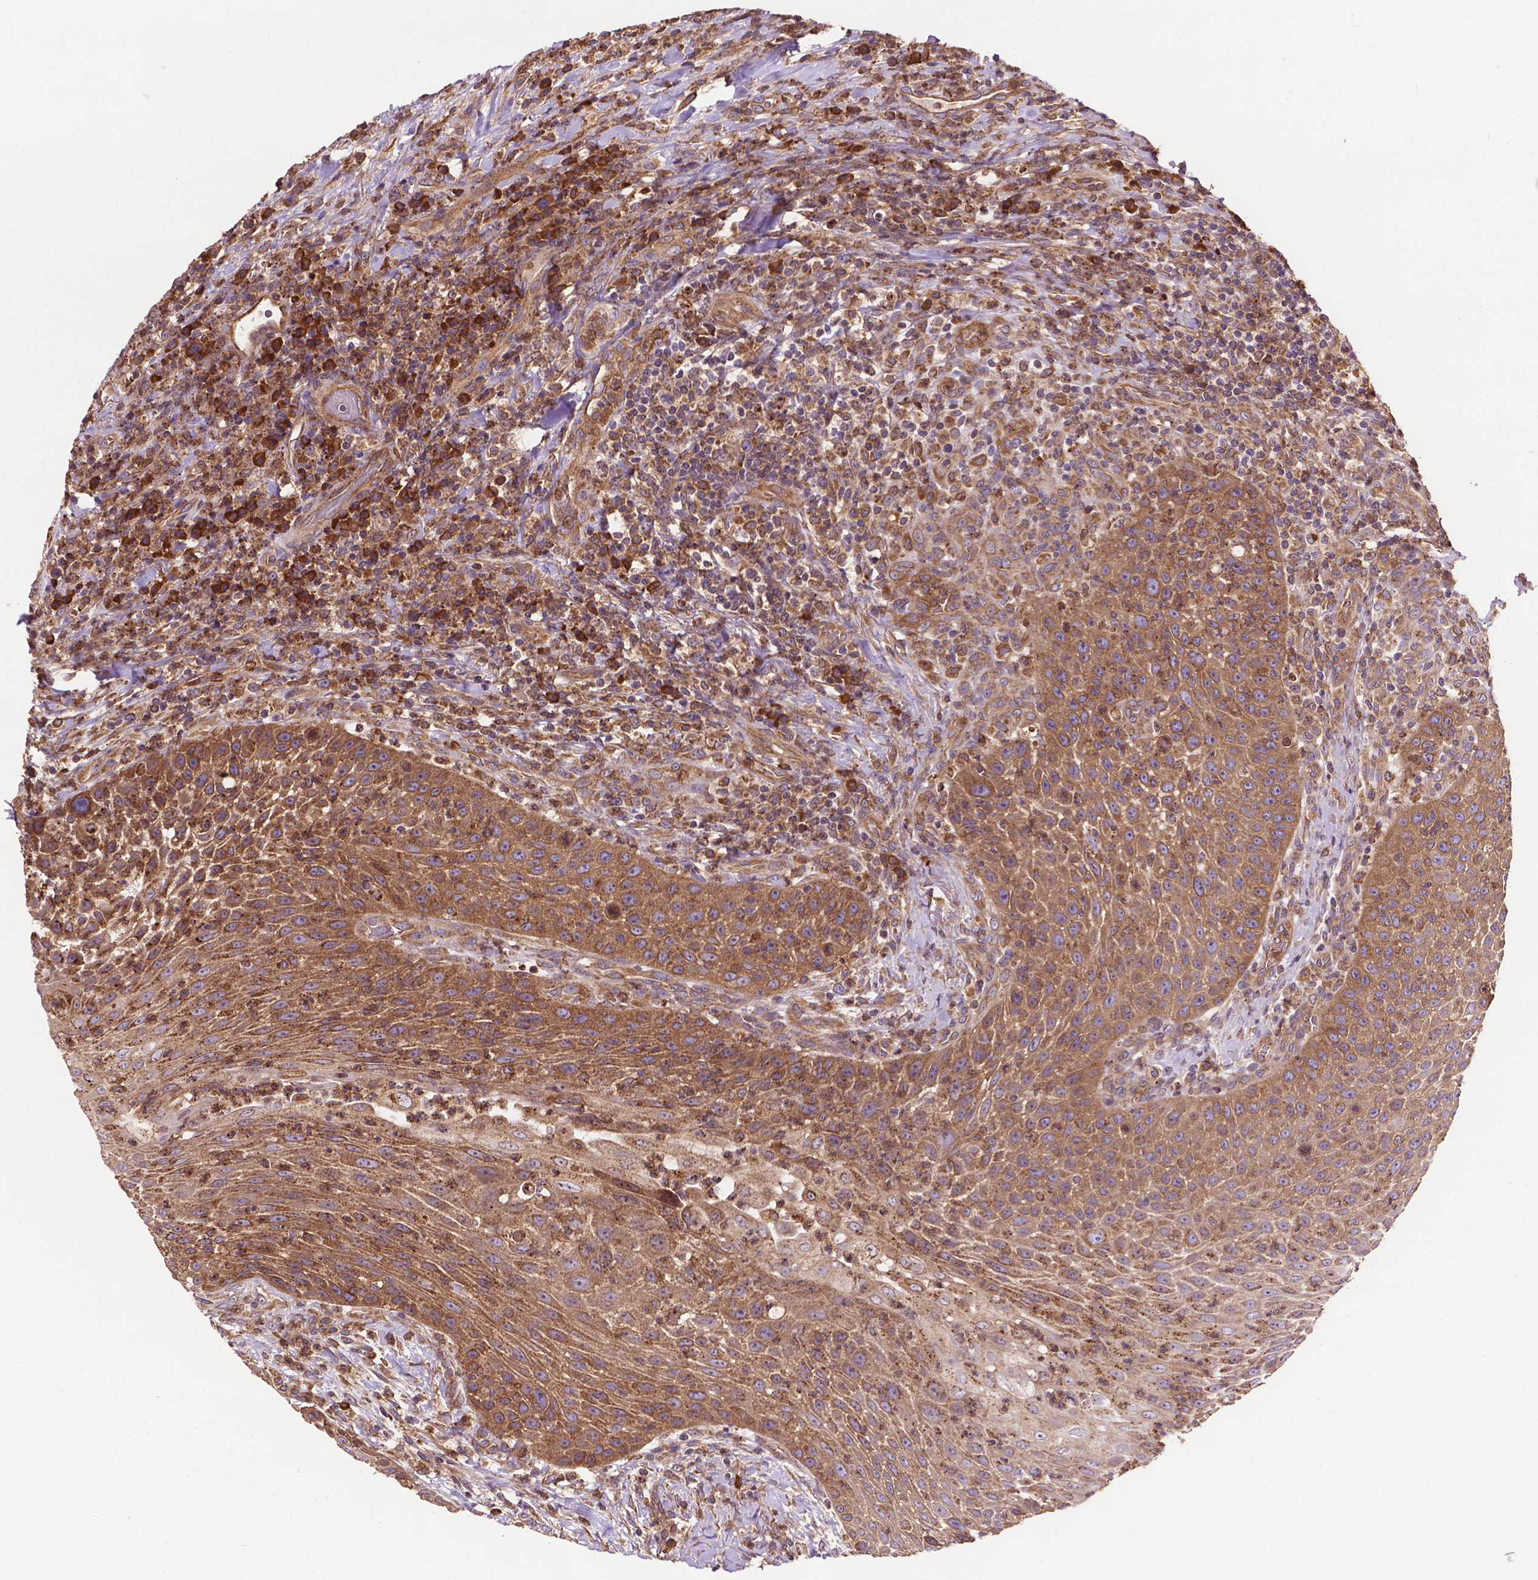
{"staining": {"intensity": "moderate", "quantity": ">75%", "location": "cytoplasmic/membranous"}, "tissue": "head and neck cancer", "cell_type": "Tumor cells", "image_type": "cancer", "snomed": [{"axis": "morphology", "description": "Squamous cell carcinoma, NOS"}, {"axis": "topography", "description": "Head-Neck"}], "caption": "Head and neck squamous cell carcinoma tissue displays moderate cytoplasmic/membranous expression in about >75% of tumor cells, visualized by immunohistochemistry.", "gene": "CCDC71L", "patient": {"sex": "male", "age": 69}}